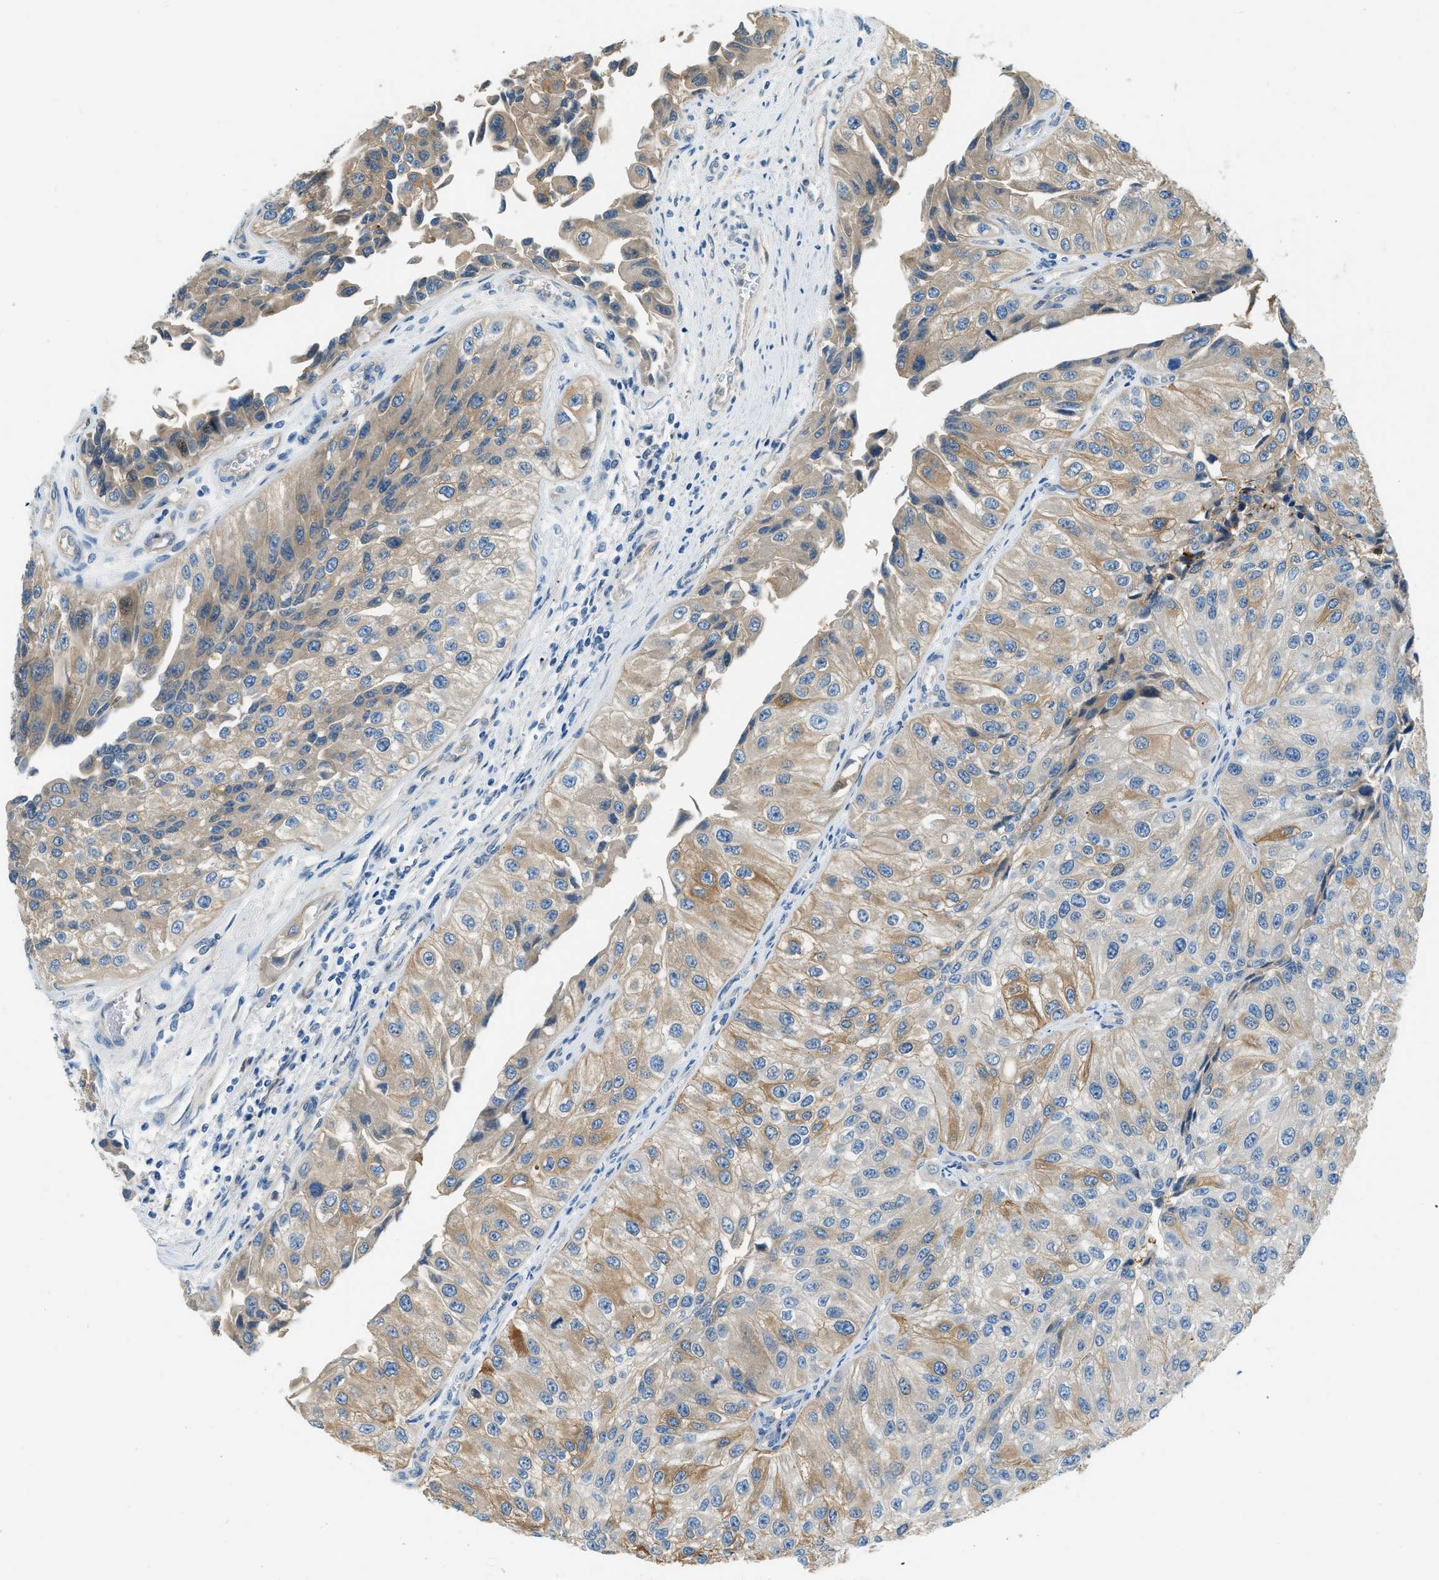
{"staining": {"intensity": "moderate", "quantity": ">75%", "location": "cytoplasmic/membranous"}, "tissue": "urothelial cancer", "cell_type": "Tumor cells", "image_type": "cancer", "snomed": [{"axis": "morphology", "description": "Urothelial carcinoma, High grade"}, {"axis": "topography", "description": "Kidney"}, {"axis": "topography", "description": "Urinary bladder"}], "caption": "Protein staining of high-grade urothelial carcinoma tissue shows moderate cytoplasmic/membranous expression in about >75% of tumor cells. (DAB (3,3'-diaminobenzidine) IHC with brightfield microscopy, high magnification).", "gene": "ZNF367", "patient": {"sex": "male", "age": 77}}